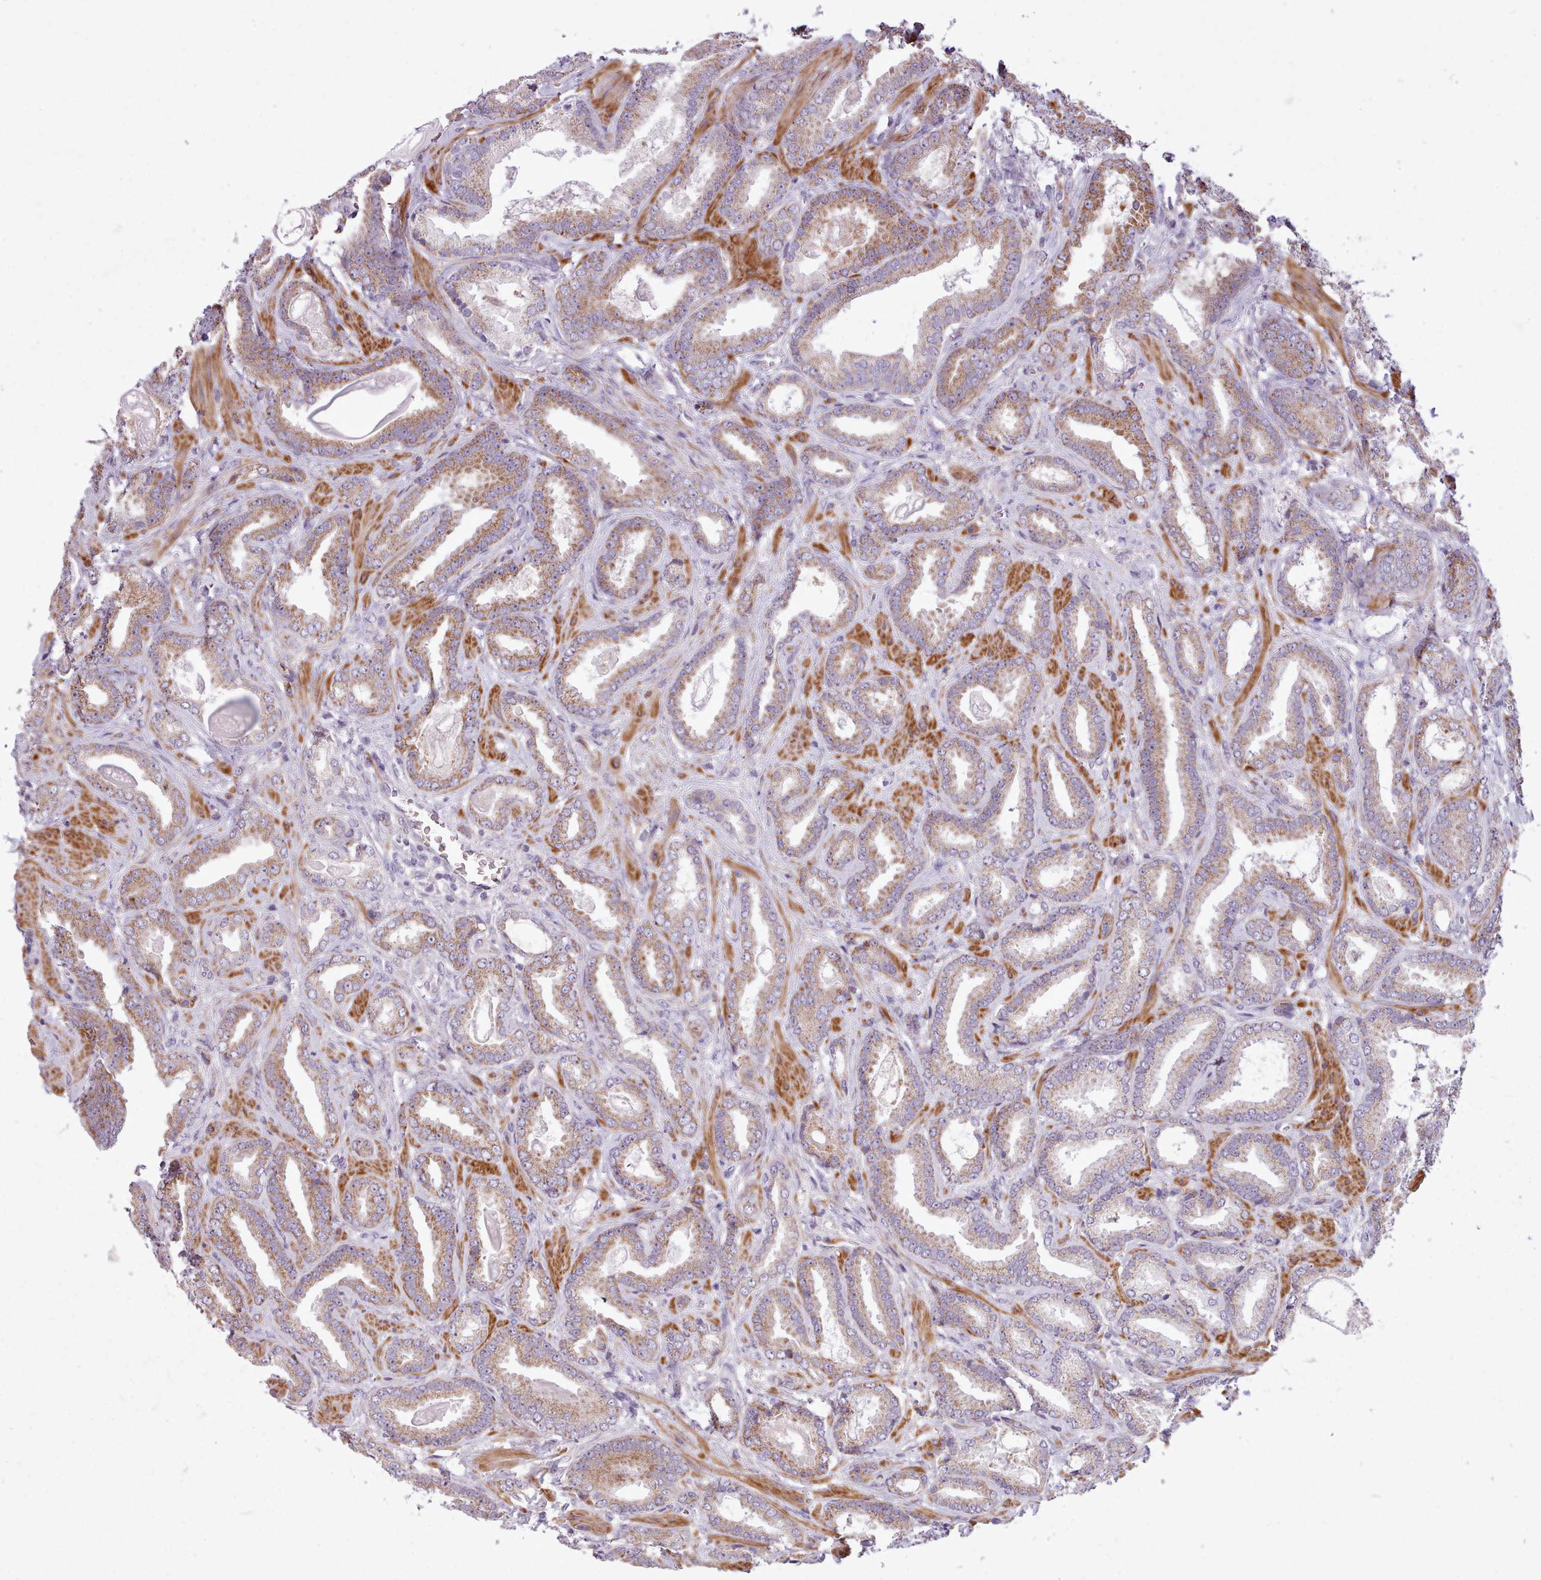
{"staining": {"intensity": "moderate", "quantity": "25%-75%", "location": "cytoplasmic/membranous"}, "tissue": "prostate cancer", "cell_type": "Tumor cells", "image_type": "cancer", "snomed": [{"axis": "morphology", "description": "Adenocarcinoma, Low grade"}, {"axis": "topography", "description": "Prostate"}], "caption": "Moderate cytoplasmic/membranous positivity is present in approximately 25%-75% of tumor cells in prostate cancer.", "gene": "AVL9", "patient": {"sex": "male", "age": 62}}